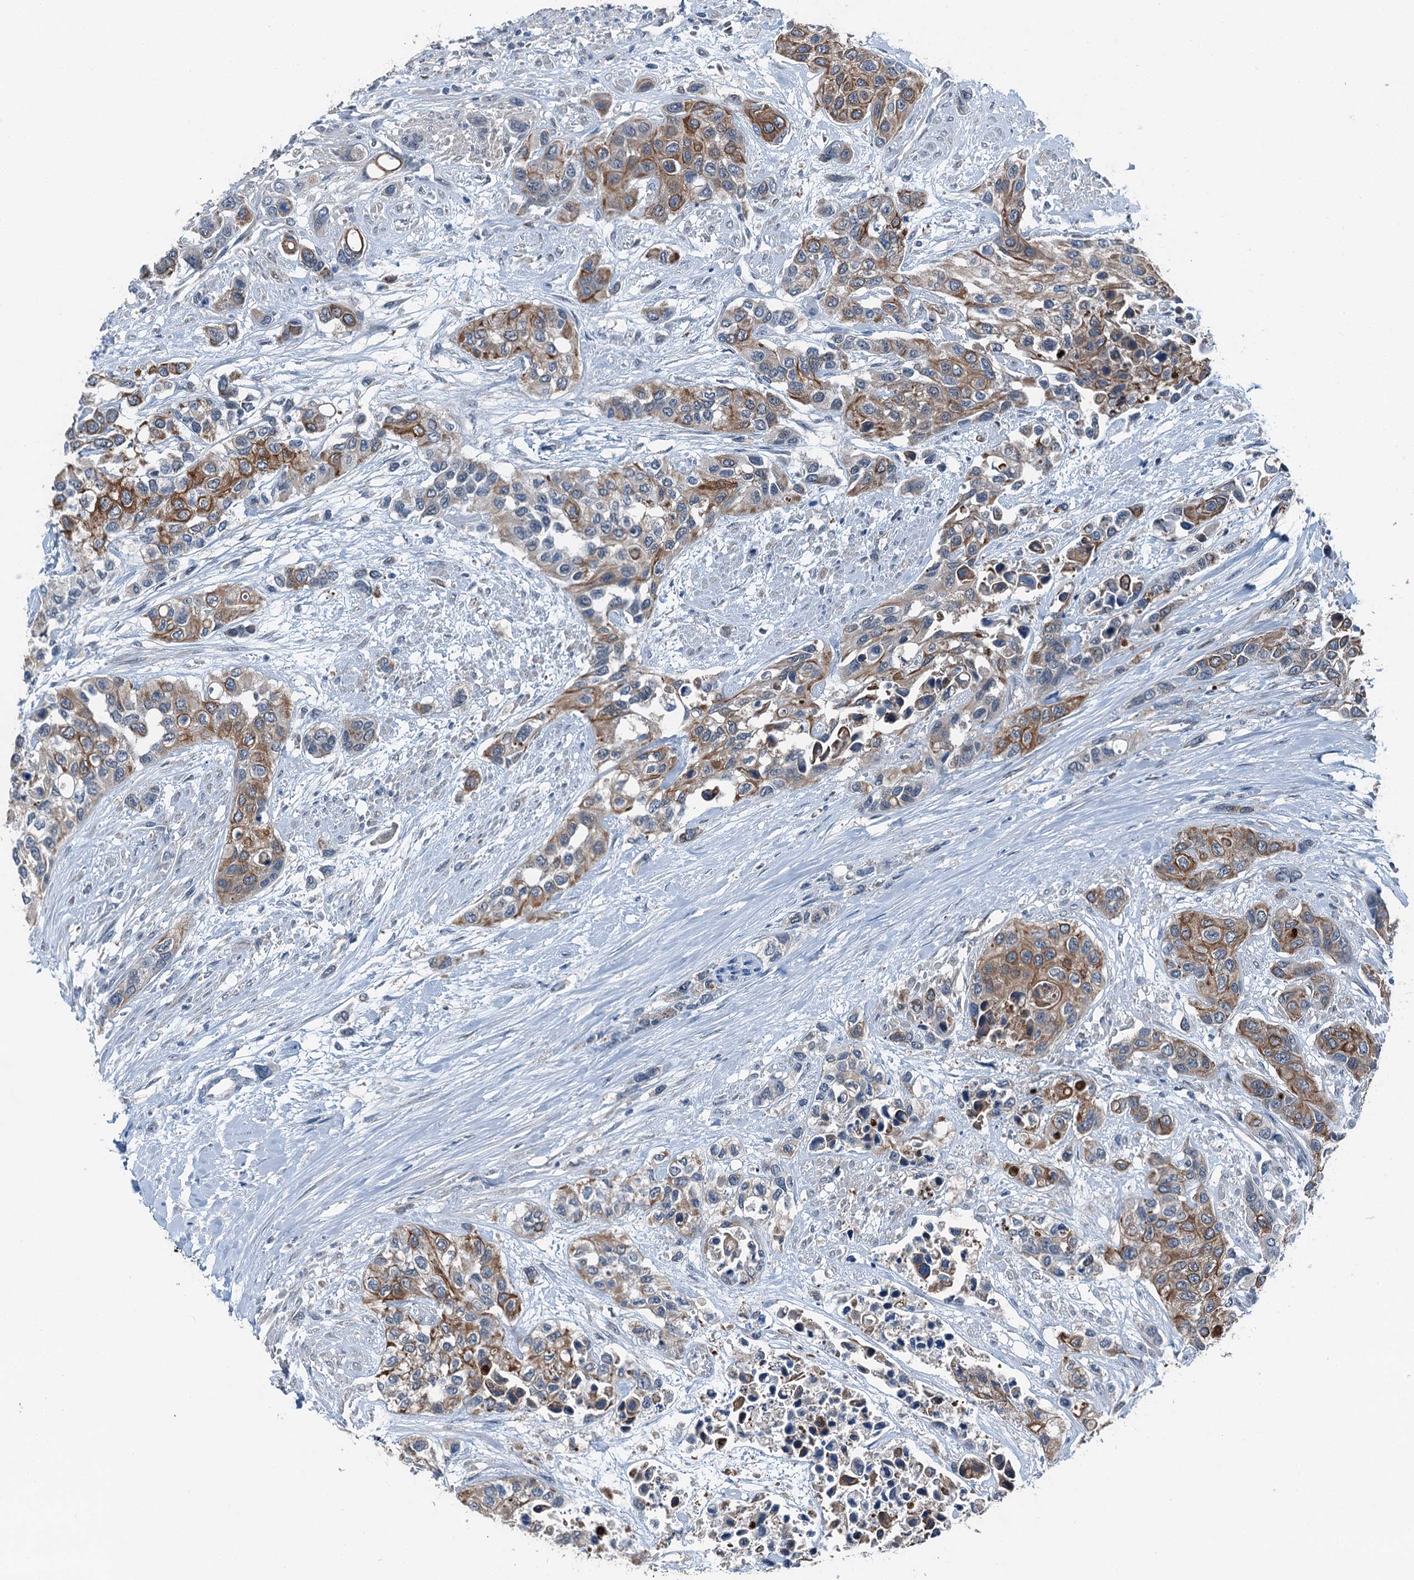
{"staining": {"intensity": "moderate", "quantity": "25%-75%", "location": "cytoplasmic/membranous"}, "tissue": "urothelial cancer", "cell_type": "Tumor cells", "image_type": "cancer", "snomed": [{"axis": "morphology", "description": "Normal tissue, NOS"}, {"axis": "morphology", "description": "Urothelial carcinoma, High grade"}, {"axis": "topography", "description": "Vascular tissue"}, {"axis": "topography", "description": "Urinary bladder"}], "caption": "This histopathology image exhibits urothelial cancer stained with IHC to label a protein in brown. The cytoplasmic/membranous of tumor cells show moderate positivity for the protein. Nuclei are counter-stained blue.", "gene": "RNH1", "patient": {"sex": "female", "age": 56}}